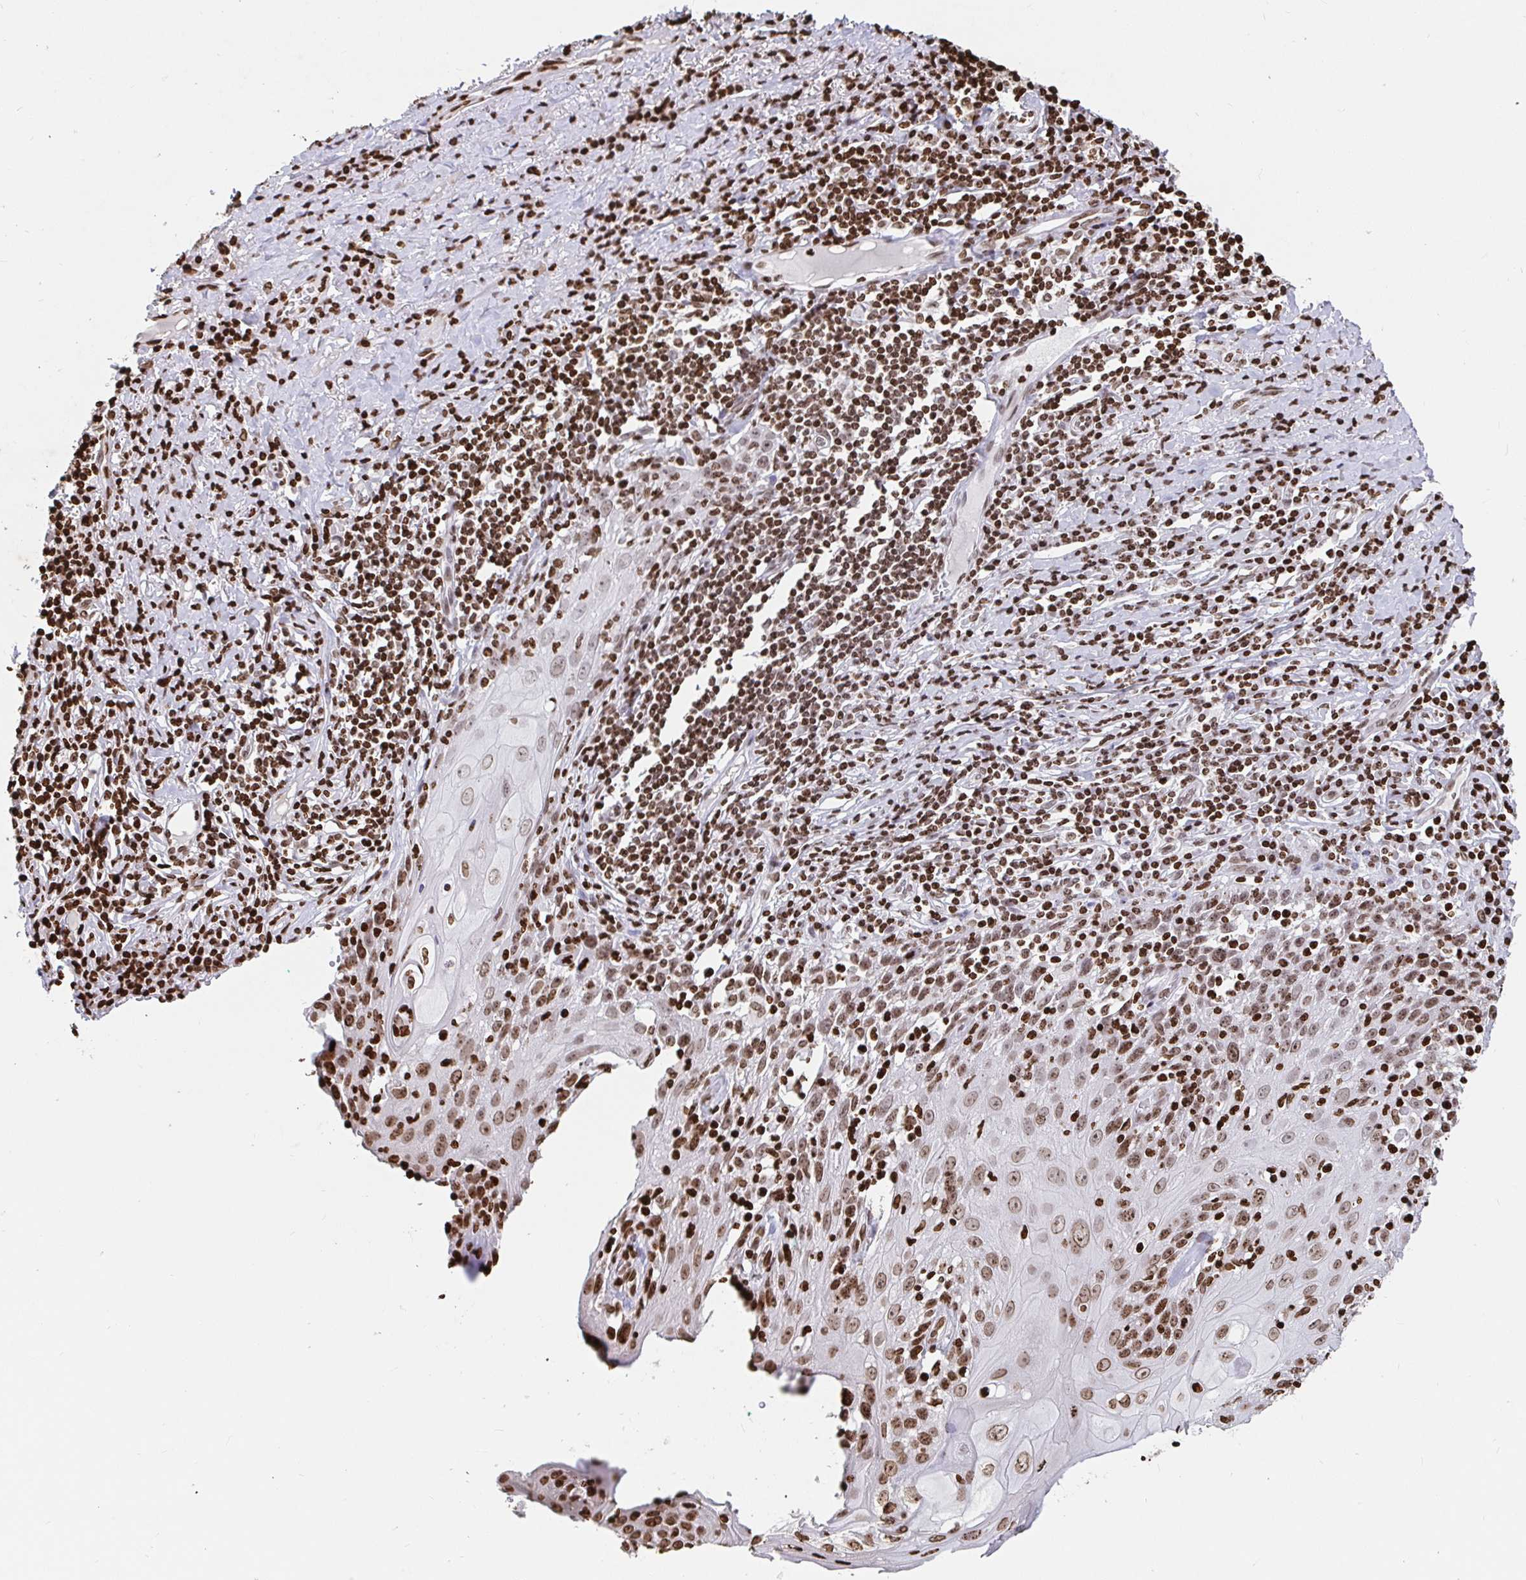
{"staining": {"intensity": "moderate", "quantity": ">75%", "location": "nuclear"}, "tissue": "skin cancer", "cell_type": "Tumor cells", "image_type": "cancer", "snomed": [{"axis": "morphology", "description": "Squamous cell carcinoma, NOS"}, {"axis": "topography", "description": "Skin"}, {"axis": "topography", "description": "Vulva"}], "caption": "IHC photomicrograph of skin cancer (squamous cell carcinoma) stained for a protein (brown), which demonstrates medium levels of moderate nuclear positivity in approximately >75% of tumor cells.", "gene": "H2BC5", "patient": {"sex": "female", "age": 76}}